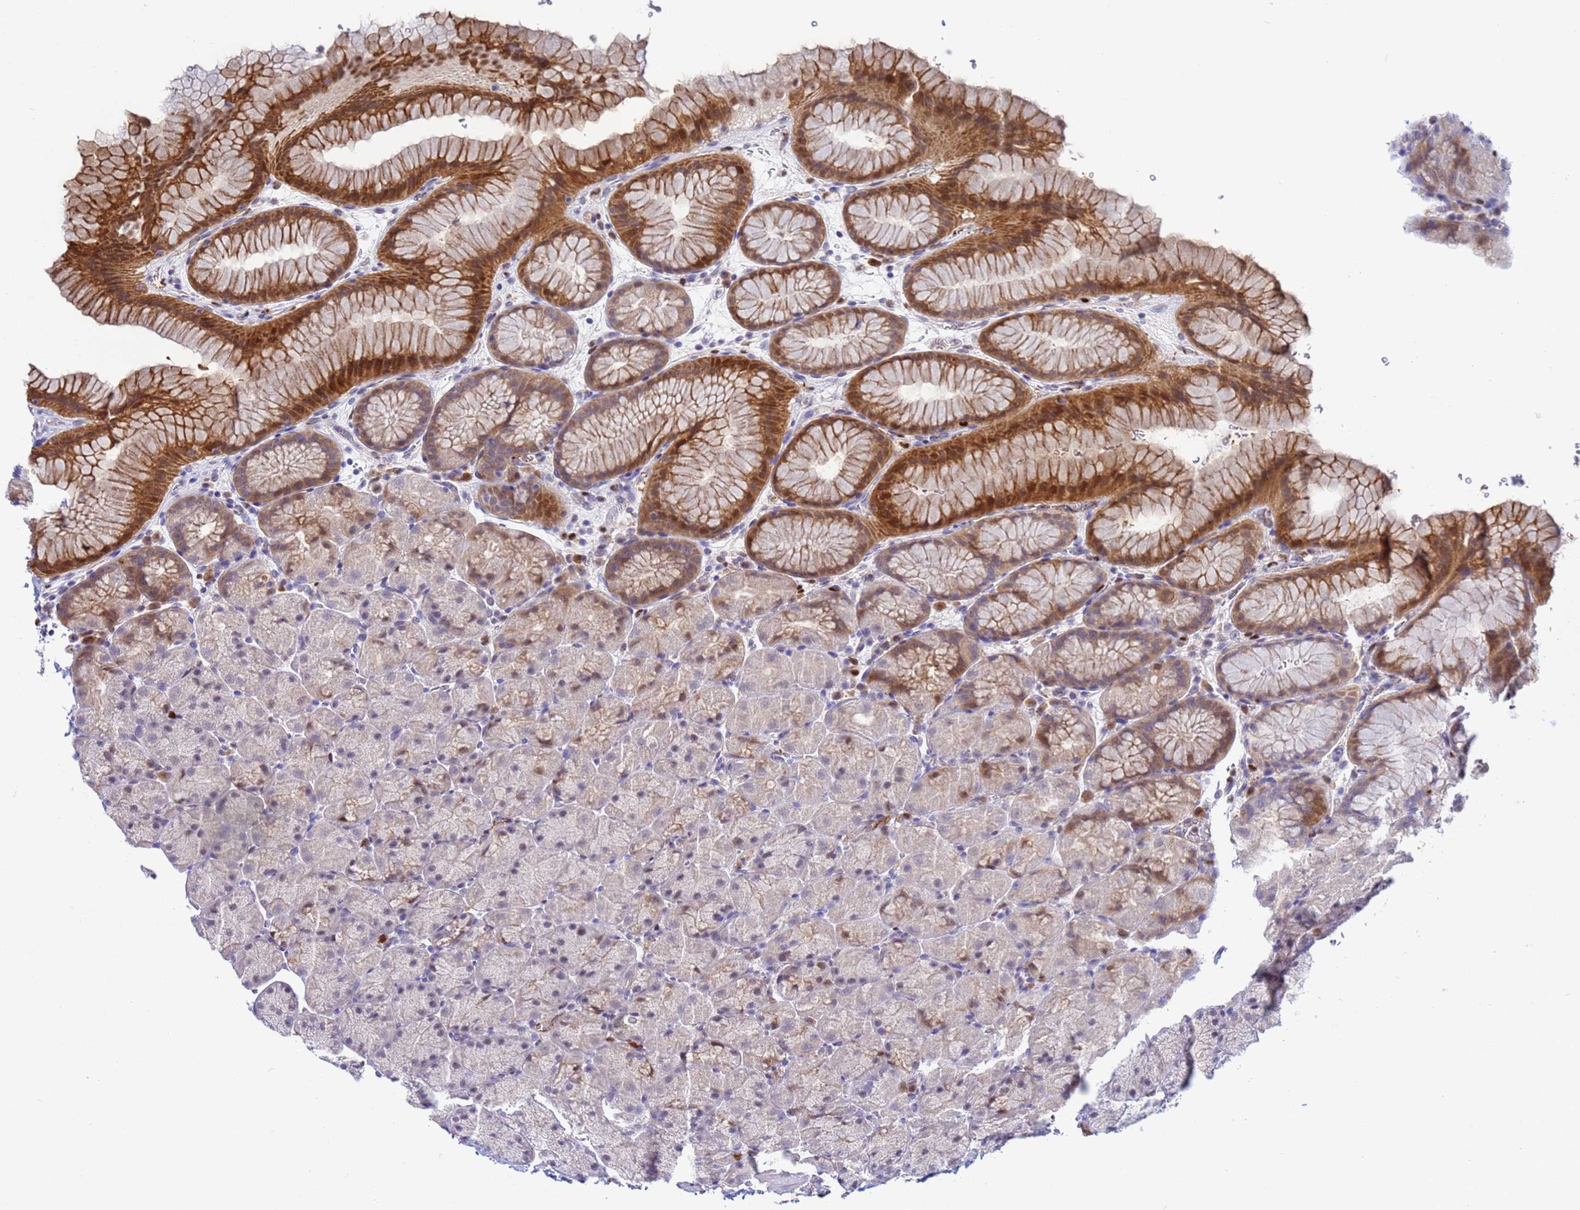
{"staining": {"intensity": "strong", "quantity": "25%-75%", "location": "cytoplasmic/membranous,nuclear"}, "tissue": "stomach", "cell_type": "Glandular cells", "image_type": "normal", "snomed": [{"axis": "morphology", "description": "Normal tissue, NOS"}, {"axis": "topography", "description": "Stomach, upper"}, {"axis": "topography", "description": "Stomach, lower"}], "caption": "Immunohistochemistry histopathology image of unremarkable stomach: stomach stained using immunohistochemistry (IHC) demonstrates high levels of strong protein expression localized specifically in the cytoplasmic/membranous,nuclear of glandular cells, appearing as a cytoplasmic/membranous,nuclear brown color.", "gene": "SLC25A37", "patient": {"sex": "male", "age": 67}}